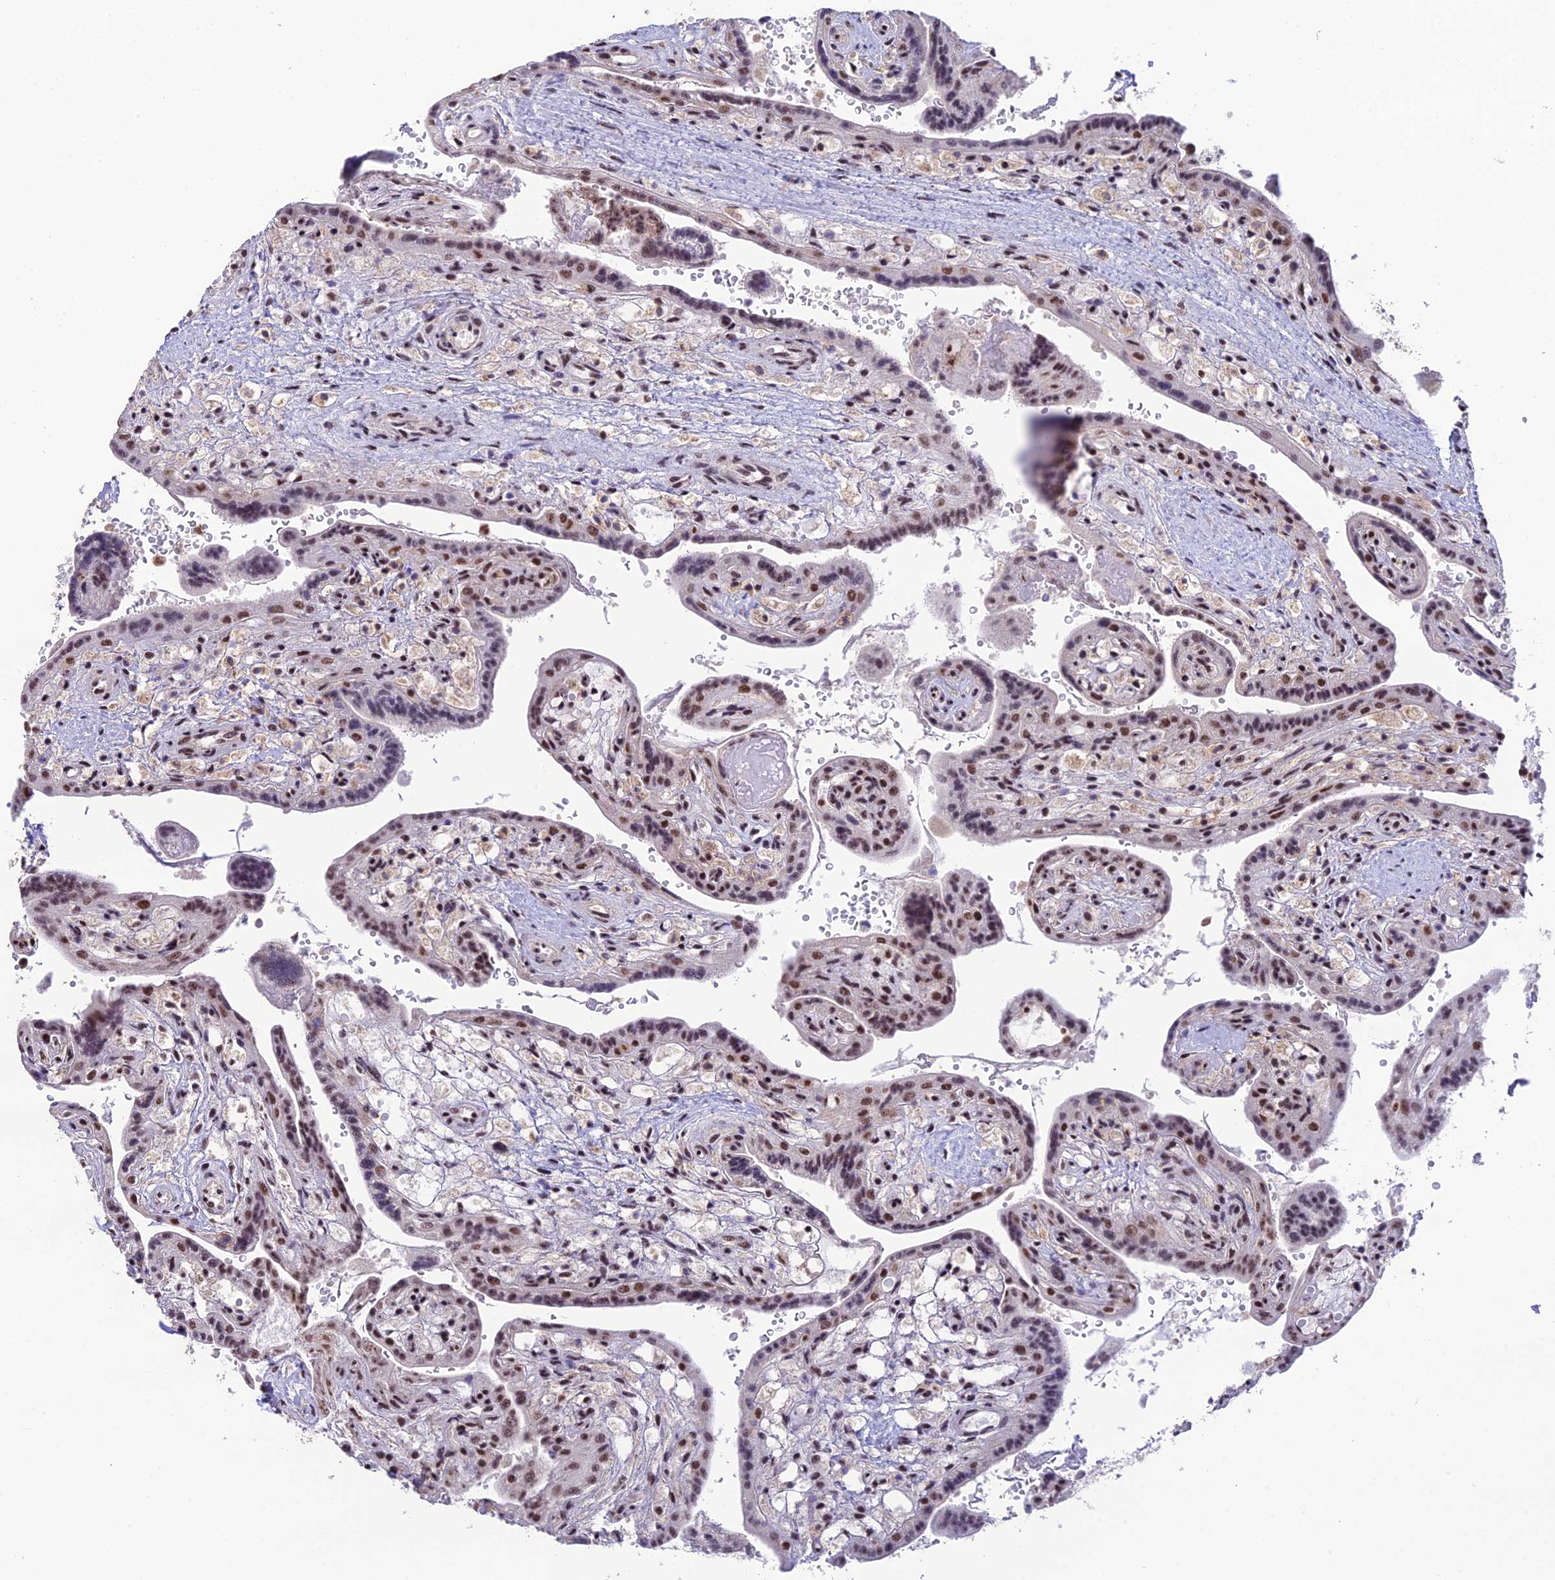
{"staining": {"intensity": "moderate", "quantity": "25%-75%", "location": "nuclear"}, "tissue": "placenta", "cell_type": "Trophoblastic cells", "image_type": "normal", "snomed": [{"axis": "morphology", "description": "Normal tissue, NOS"}, {"axis": "topography", "description": "Placenta"}], "caption": "Immunohistochemistry (DAB (3,3'-diaminobenzidine)) staining of unremarkable placenta shows moderate nuclear protein expression in approximately 25%-75% of trophoblastic cells. (DAB (3,3'-diaminobenzidine) = brown stain, brightfield microscopy at high magnification).", "gene": "THOC7", "patient": {"sex": "female", "age": 37}}